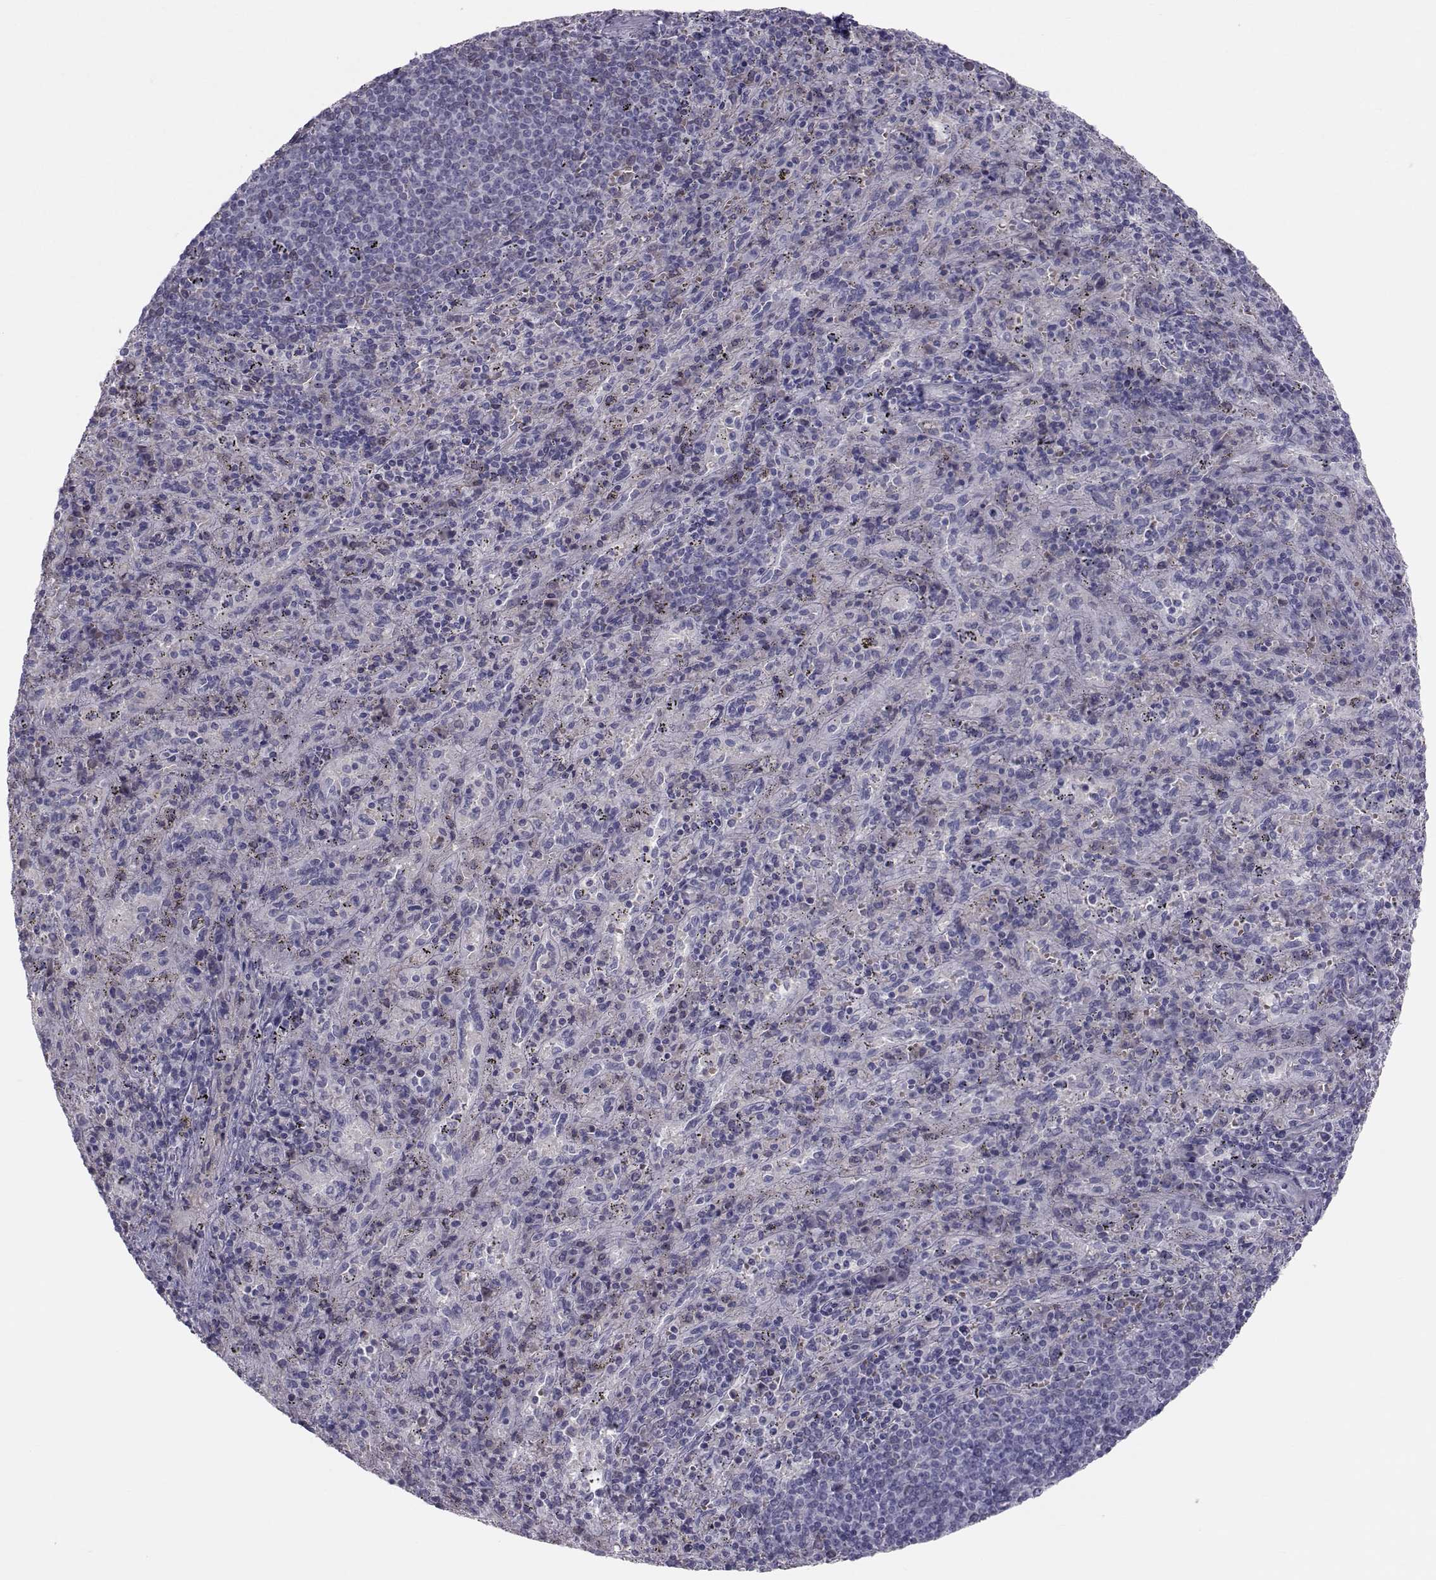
{"staining": {"intensity": "negative", "quantity": "none", "location": "none"}, "tissue": "spleen", "cell_type": "Cells in red pulp", "image_type": "normal", "snomed": [{"axis": "morphology", "description": "Normal tissue, NOS"}, {"axis": "topography", "description": "Spleen"}], "caption": "Immunohistochemical staining of benign spleen shows no significant positivity in cells in red pulp. (DAB (3,3'-diaminobenzidine) IHC with hematoxylin counter stain).", "gene": "GARIN3", "patient": {"sex": "male", "age": 57}}